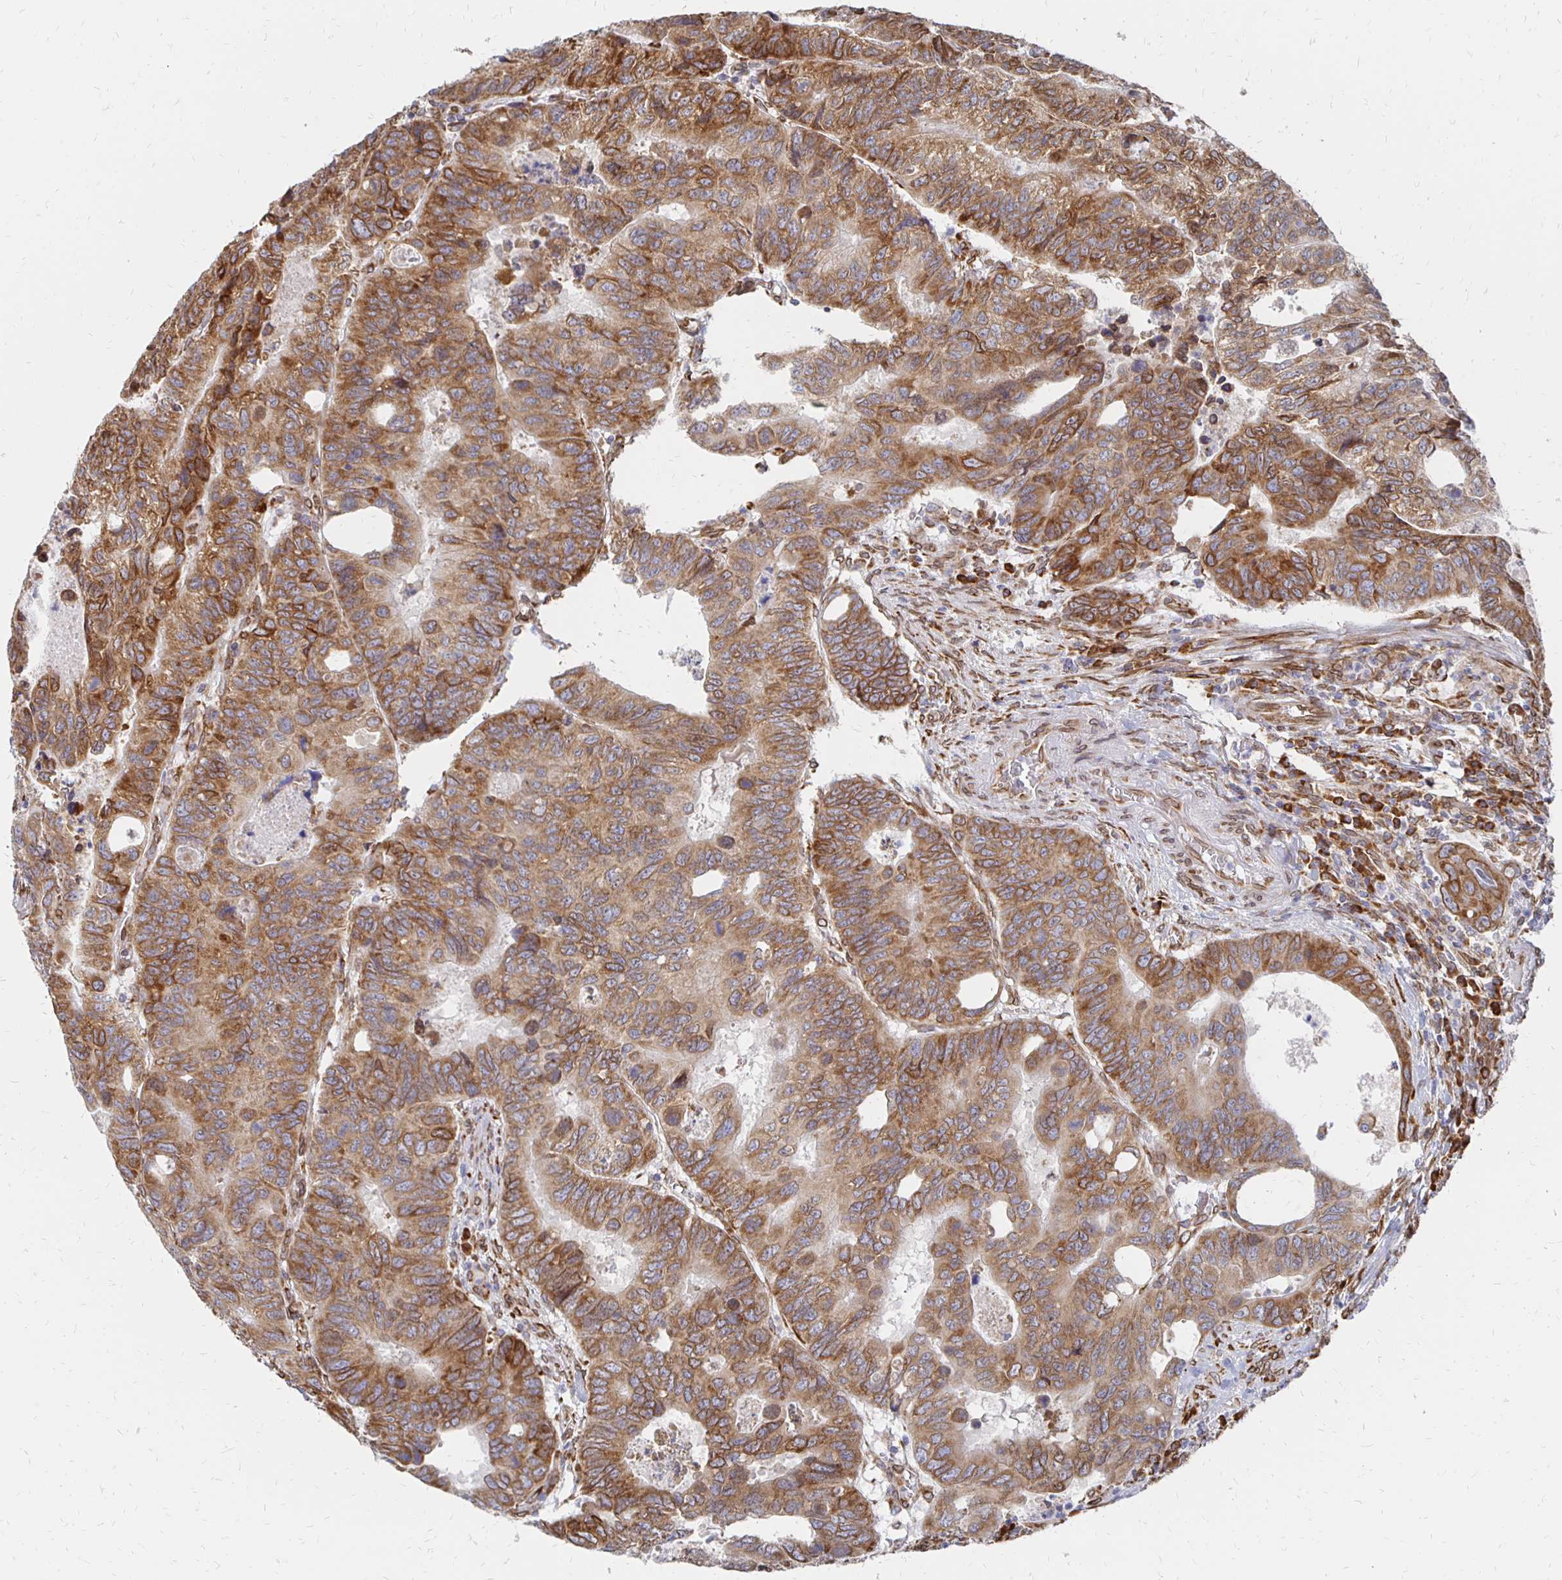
{"staining": {"intensity": "strong", "quantity": ">75%", "location": "cytoplasmic/membranous,nuclear"}, "tissue": "colorectal cancer", "cell_type": "Tumor cells", "image_type": "cancer", "snomed": [{"axis": "morphology", "description": "Adenocarcinoma, NOS"}, {"axis": "topography", "description": "Colon"}], "caption": "This photomicrograph reveals IHC staining of human colorectal cancer, with high strong cytoplasmic/membranous and nuclear expression in about >75% of tumor cells.", "gene": "PELI3", "patient": {"sex": "male", "age": 62}}